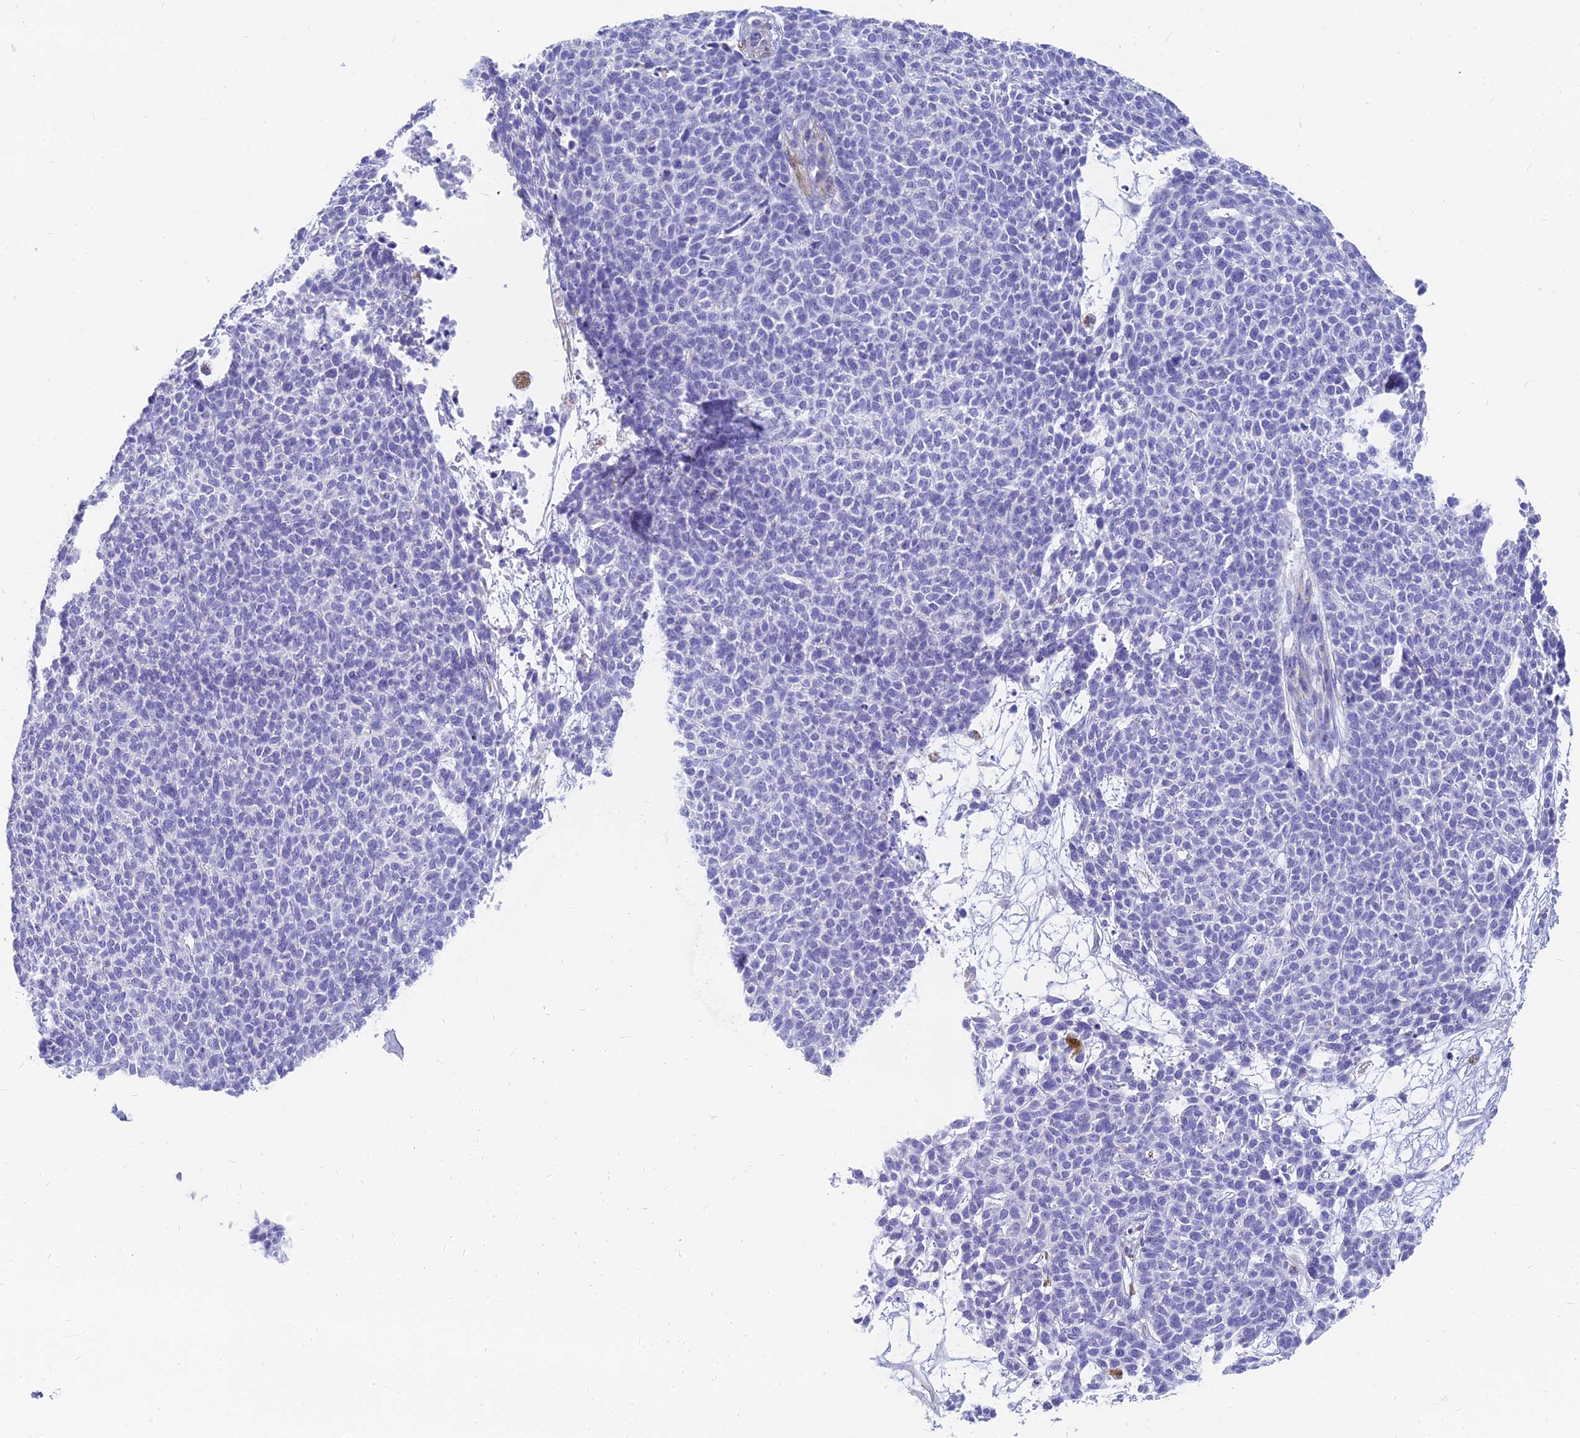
{"staining": {"intensity": "negative", "quantity": "none", "location": "none"}, "tissue": "skin cancer", "cell_type": "Tumor cells", "image_type": "cancer", "snomed": [{"axis": "morphology", "description": "Basal cell carcinoma"}, {"axis": "topography", "description": "Skin"}], "caption": "IHC photomicrograph of skin cancer stained for a protein (brown), which reveals no positivity in tumor cells.", "gene": "SLC36A2", "patient": {"sex": "female", "age": 84}}